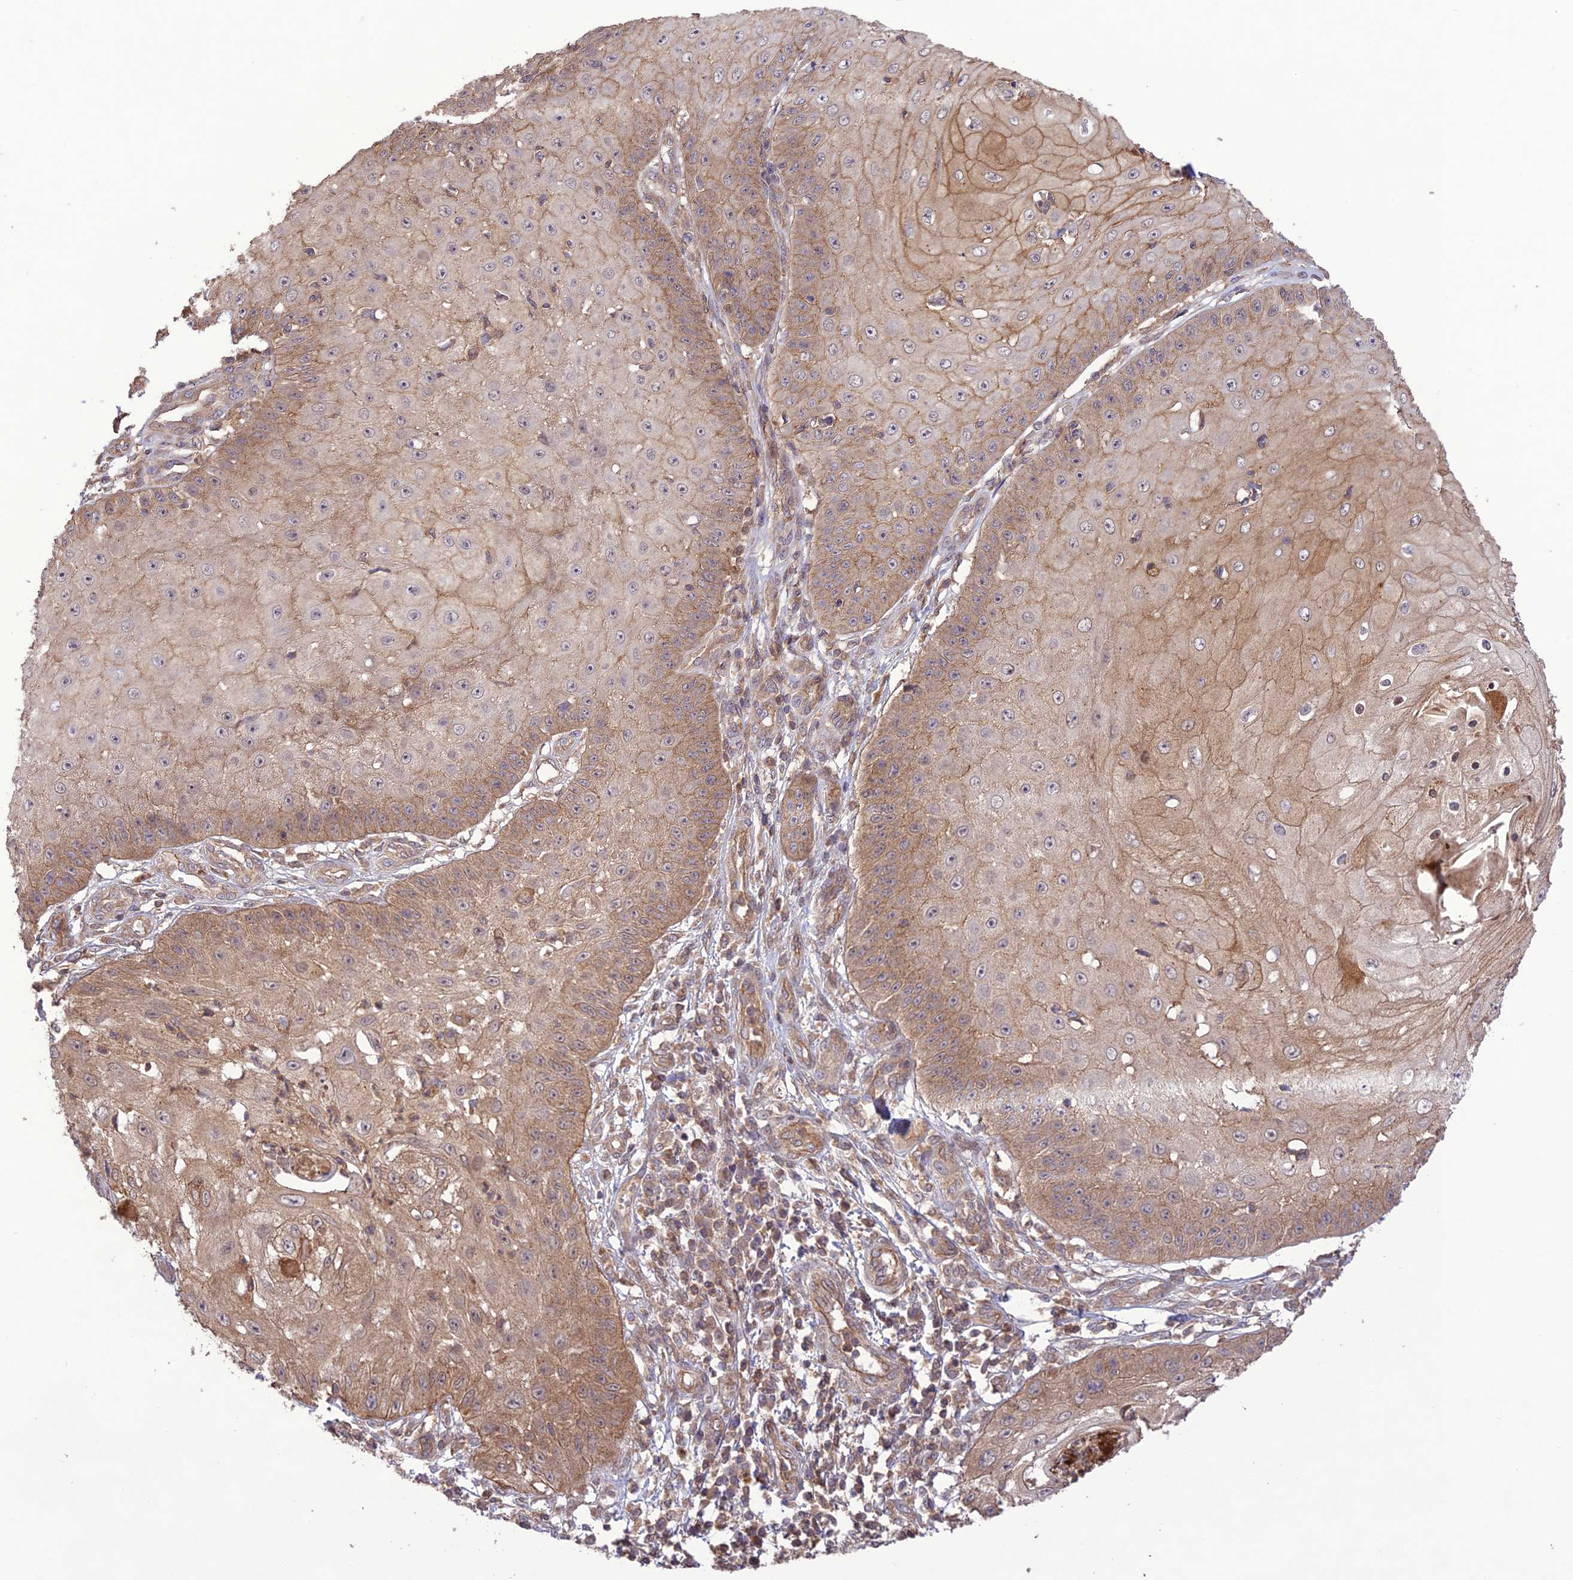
{"staining": {"intensity": "moderate", "quantity": ">75%", "location": "cytoplasmic/membranous"}, "tissue": "skin cancer", "cell_type": "Tumor cells", "image_type": "cancer", "snomed": [{"axis": "morphology", "description": "Squamous cell carcinoma, NOS"}, {"axis": "topography", "description": "Skin"}], "caption": "Immunohistochemistry of skin cancer (squamous cell carcinoma) displays medium levels of moderate cytoplasmic/membranous expression in about >75% of tumor cells.", "gene": "FCHSD1", "patient": {"sex": "male", "age": 70}}